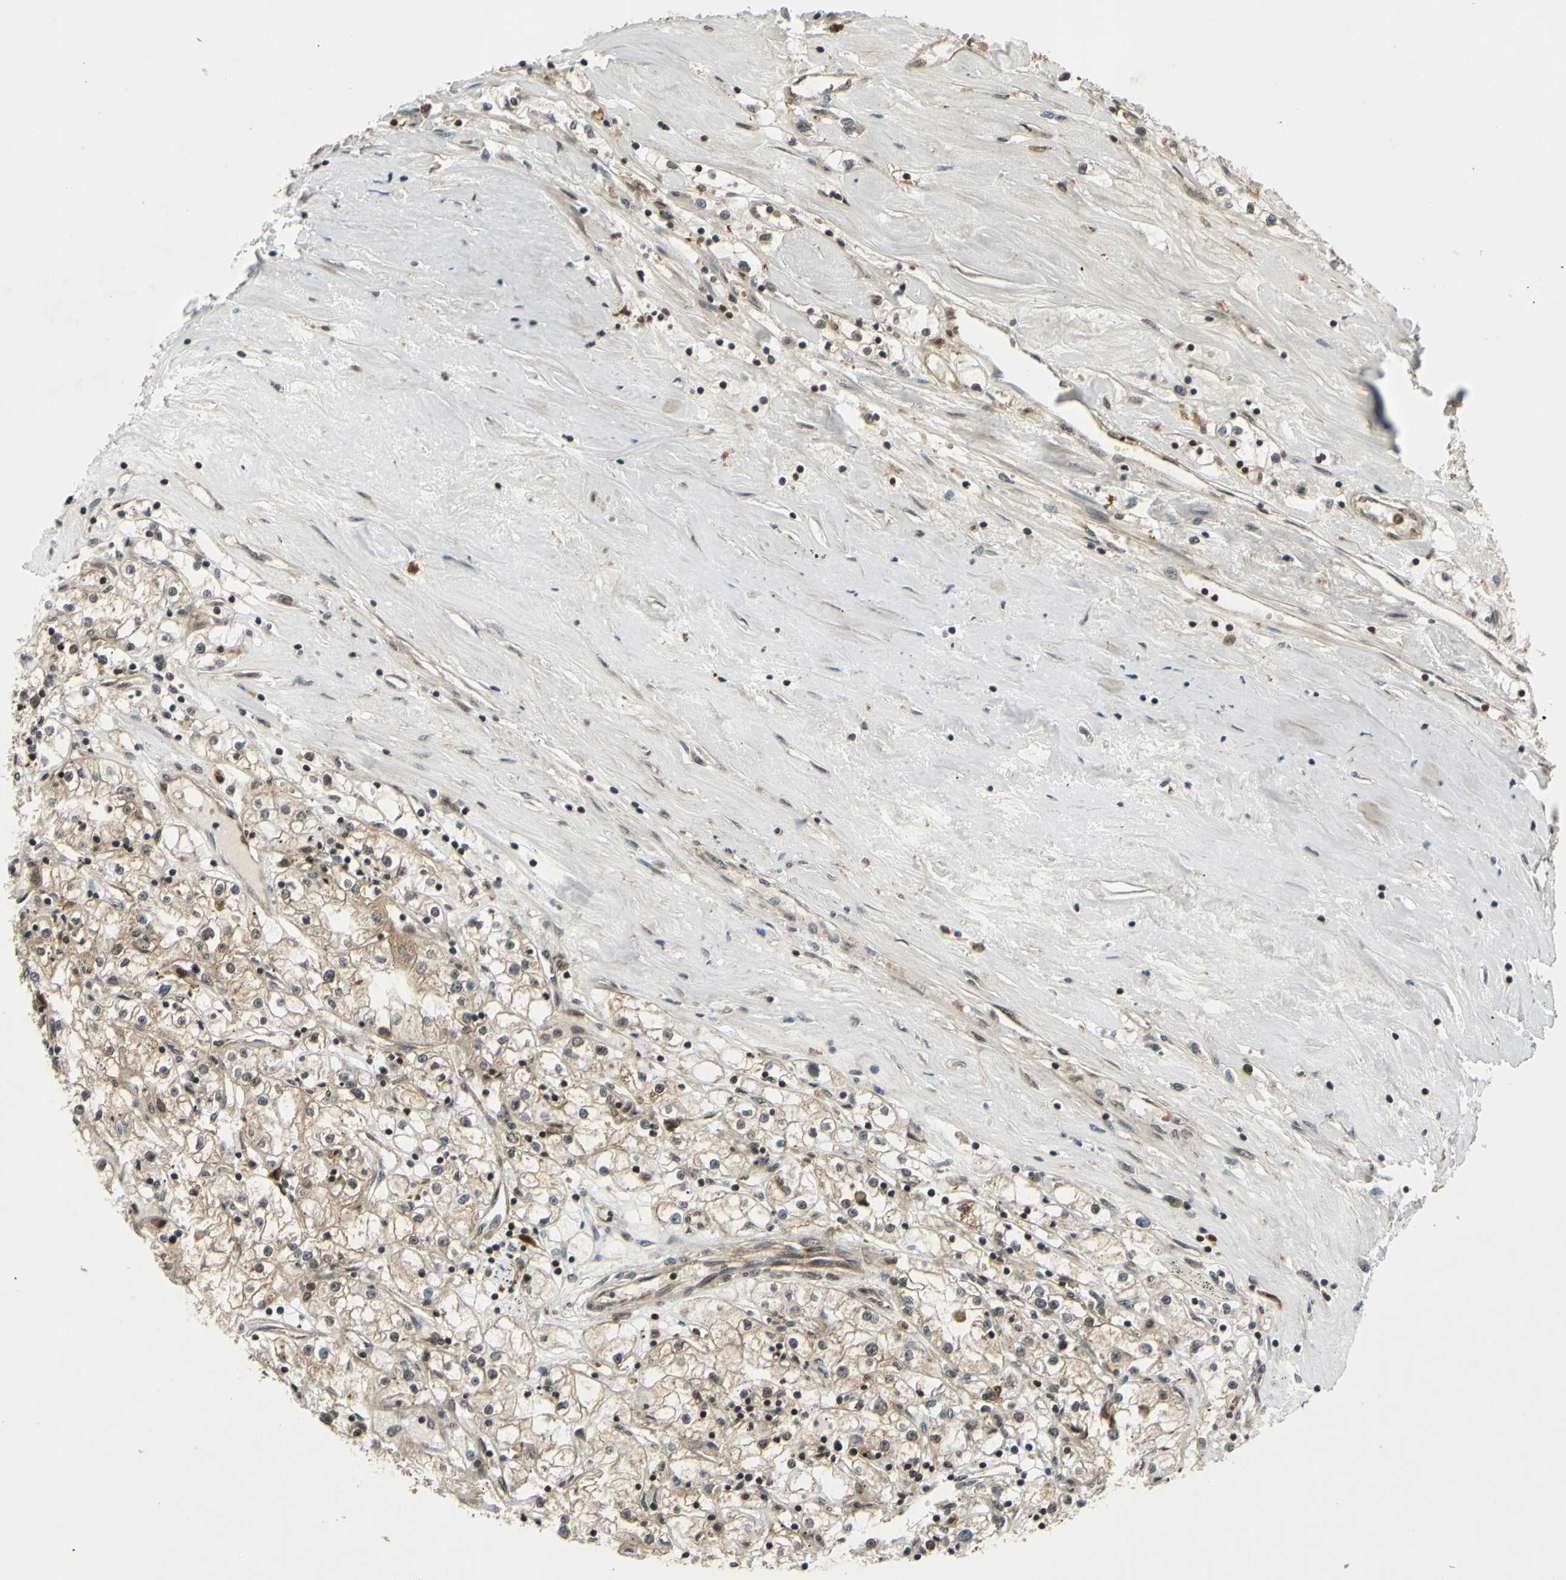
{"staining": {"intensity": "weak", "quantity": ">75%", "location": "cytoplasmic/membranous,nuclear"}, "tissue": "renal cancer", "cell_type": "Tumor cells", "image_type": "cancer", "snomed": [{"axis": "morphology", "description": "Adenocarcinoma, NOS"}, {"axis": "topography", "description": "Kidney"}], "caption": "DAB immunohistochemical staining of human renal cancer (adenocarcinoma) demonstrates weak cytoplasmic/membranous and nuclear protein expression in about >75% of tumor cells.", "gene": "ABCC8", "patient": {"sex": "male", "age": 56}}